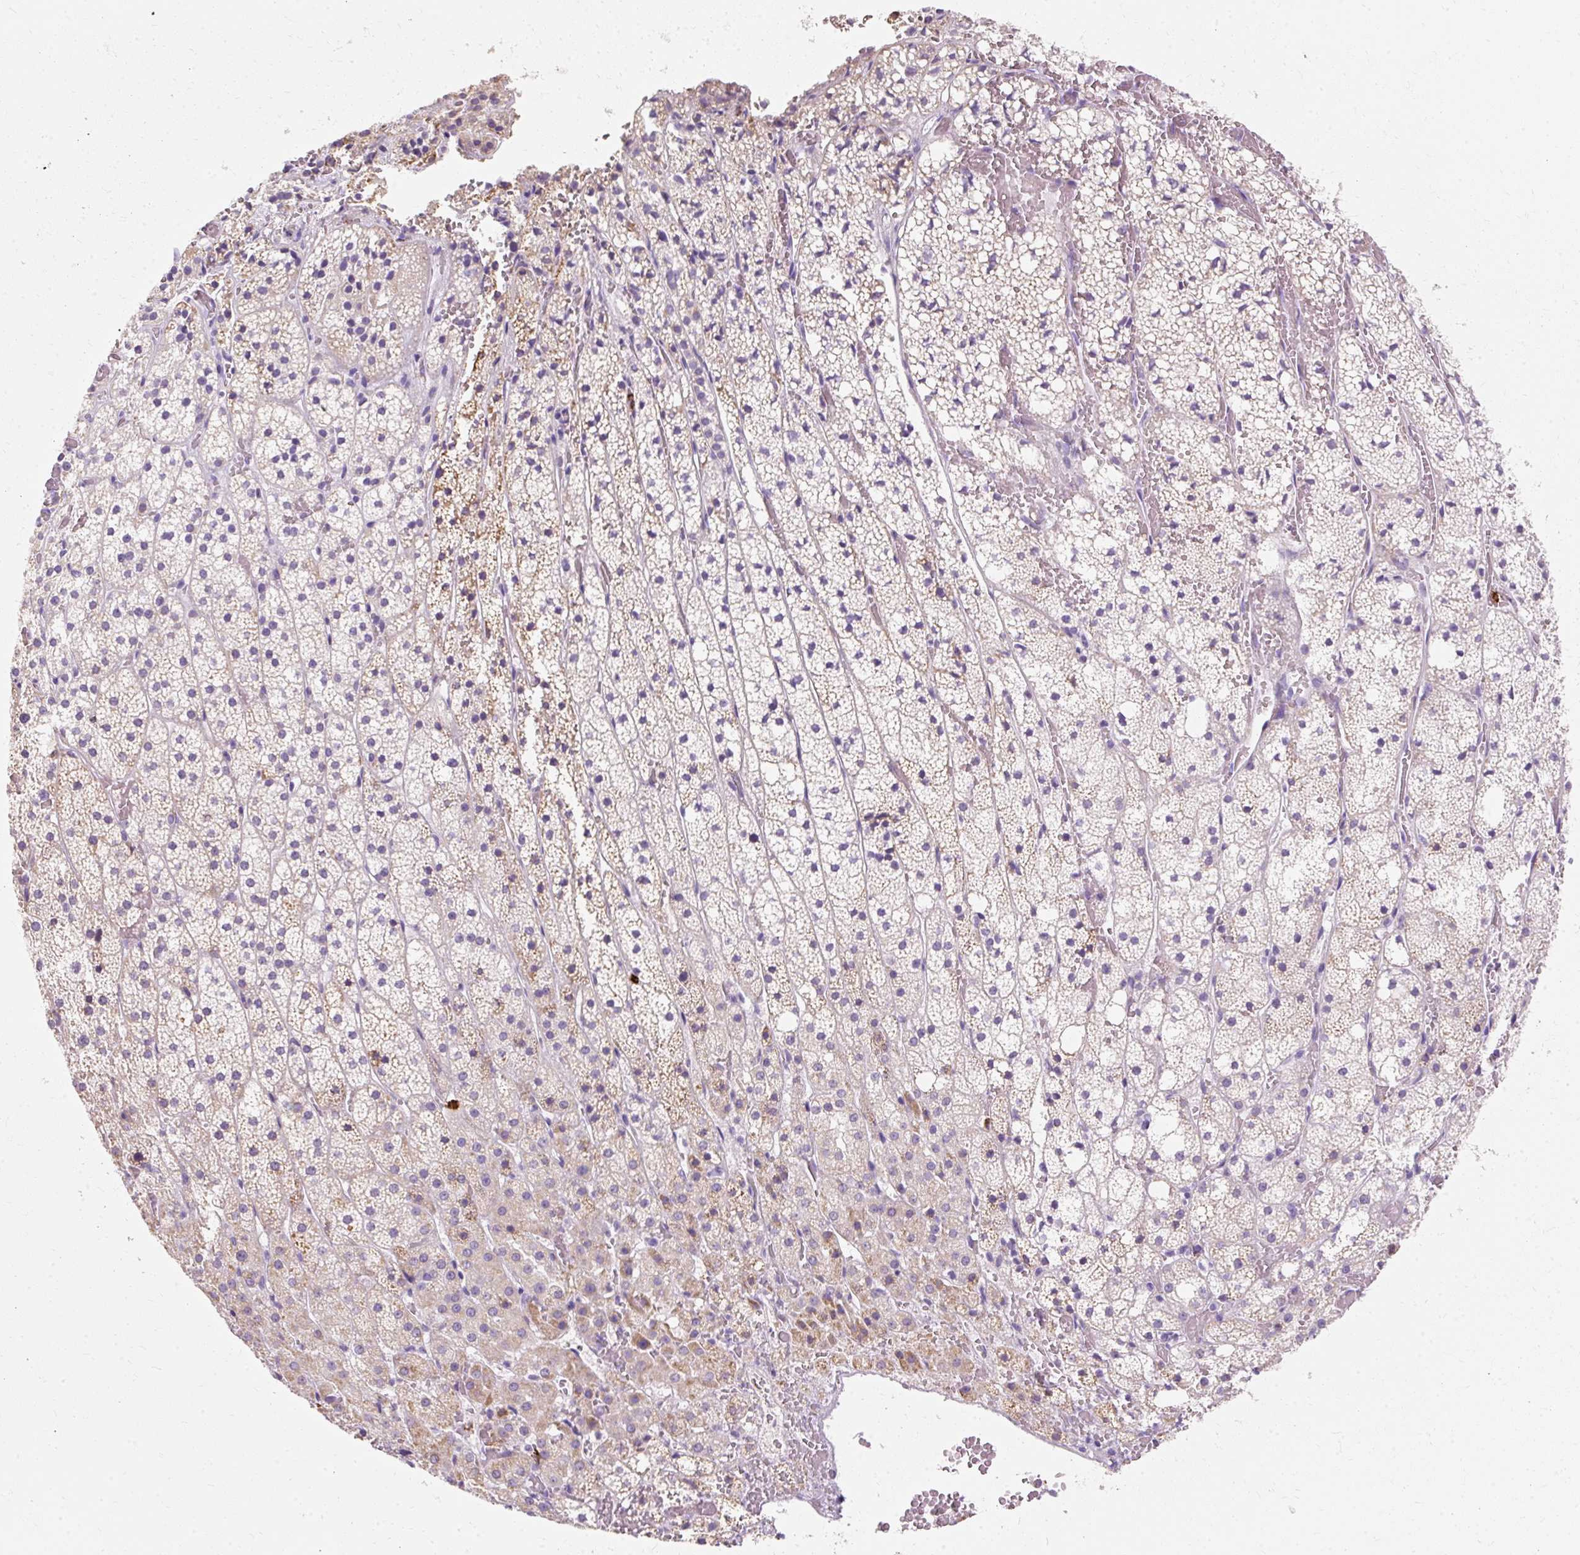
{"staining": {"intensity": "weak", "quantity": "25%-75%", "location": "cytoplasmic/membranous"}, "tissue": "adrenal gland", "cell_type": "Glandular cells", "image_type": "normal", "snomed": [{"axis": "morphology", "description": "Normal tissue, NOS"}, {"axis": "topography", "description": "Adrenal gland"}], "caption": "Protein analysis of normal adrenal gland exhibits weak cytoplasmic/membranous staining in about 25%-75% of glandular cells.", "gene": "DEFA1B", "patient": {"sex": "male", "age": 53}}